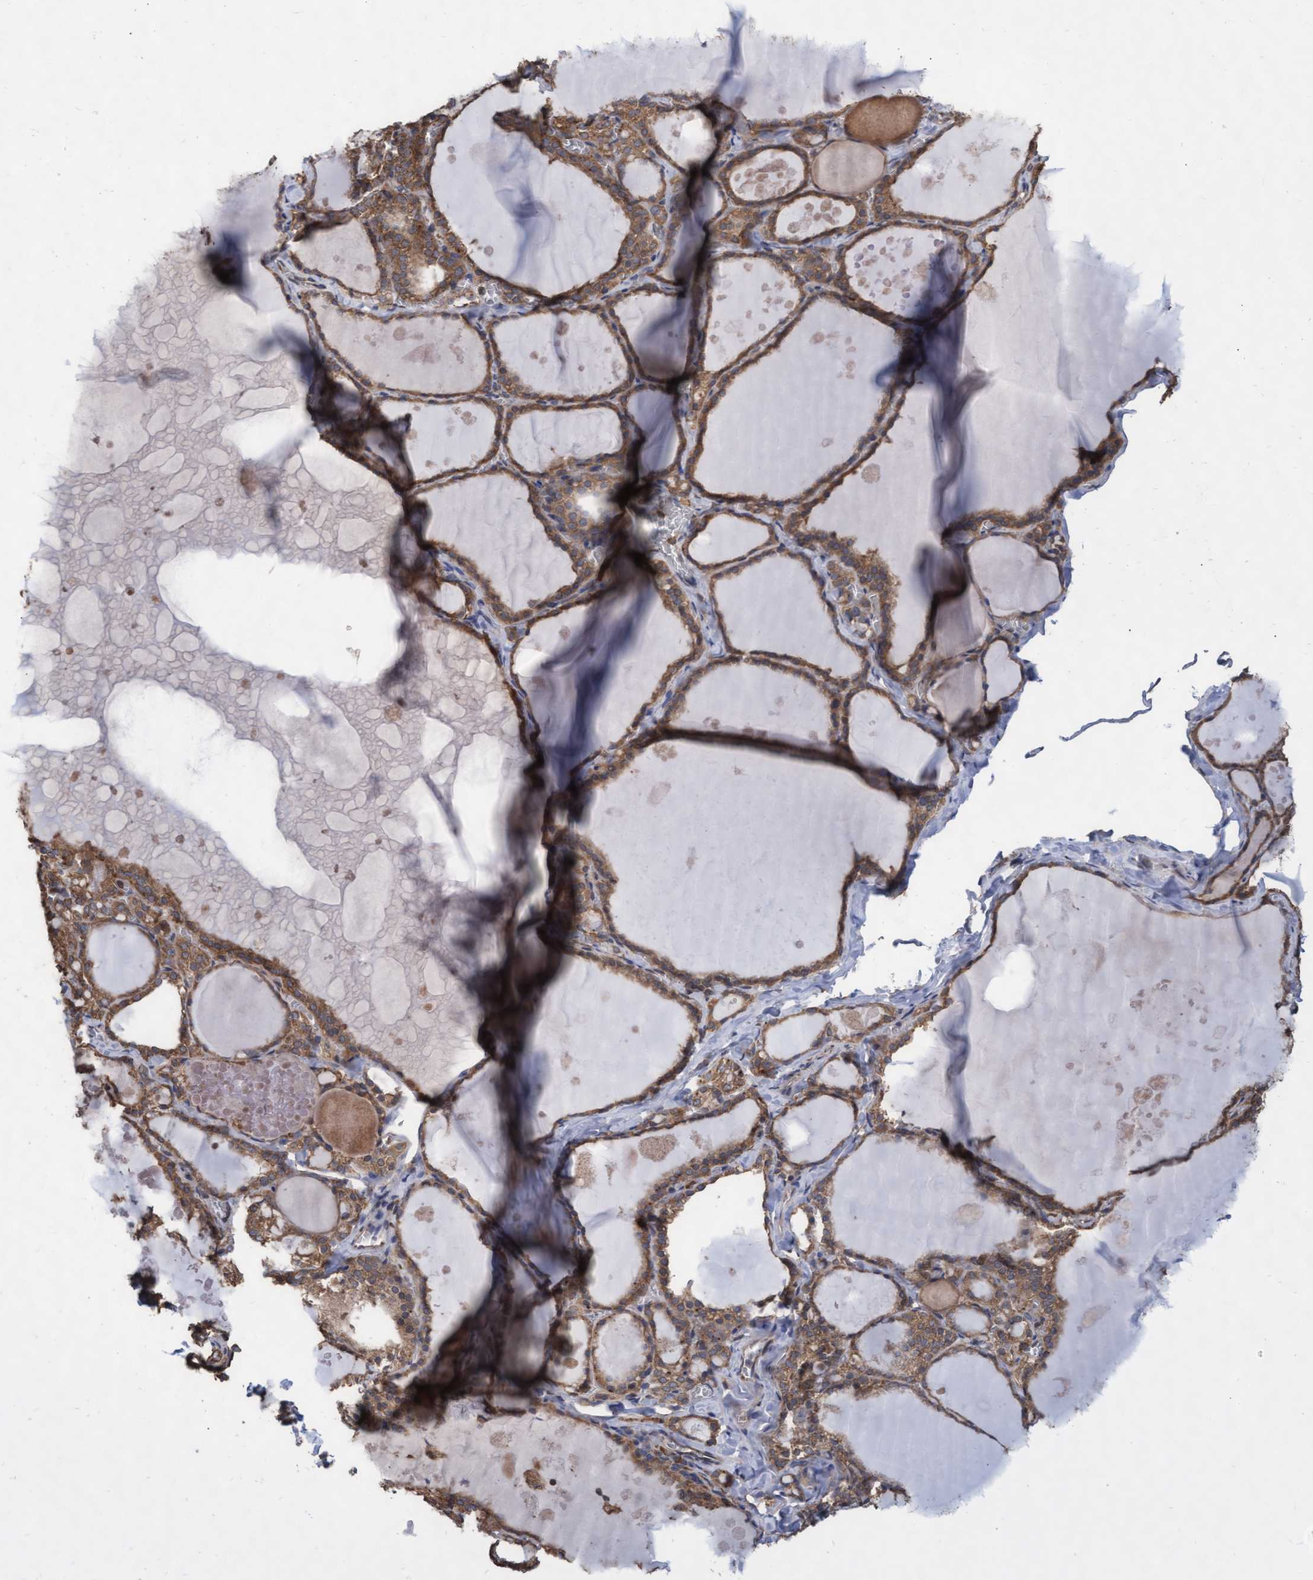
{"staining": {"intensity": "moderate", "quantity": ">75%", "location": "cytoplasmic/membranous"}, "tissue": "thyroid gland", "cell_type": "Glandular cells", "image_type": "normal", "snomed": [{"axis": "morphology", "description": "Normal tissue, NOS"}, {"axis": "topography", "description": "Thyroid gland"}], "caption": "This photomicrograph demonstrates normal thyroid gland stained with immunohistochemistry (IHC) to label a protein in brown. The cytoplasmic/membranous of glandular cells show moderate positivity for the protein. Nuclei are counter-stained blue.", "gene": "ABCF2", "patient": {"sex": "male", "age": 56}}